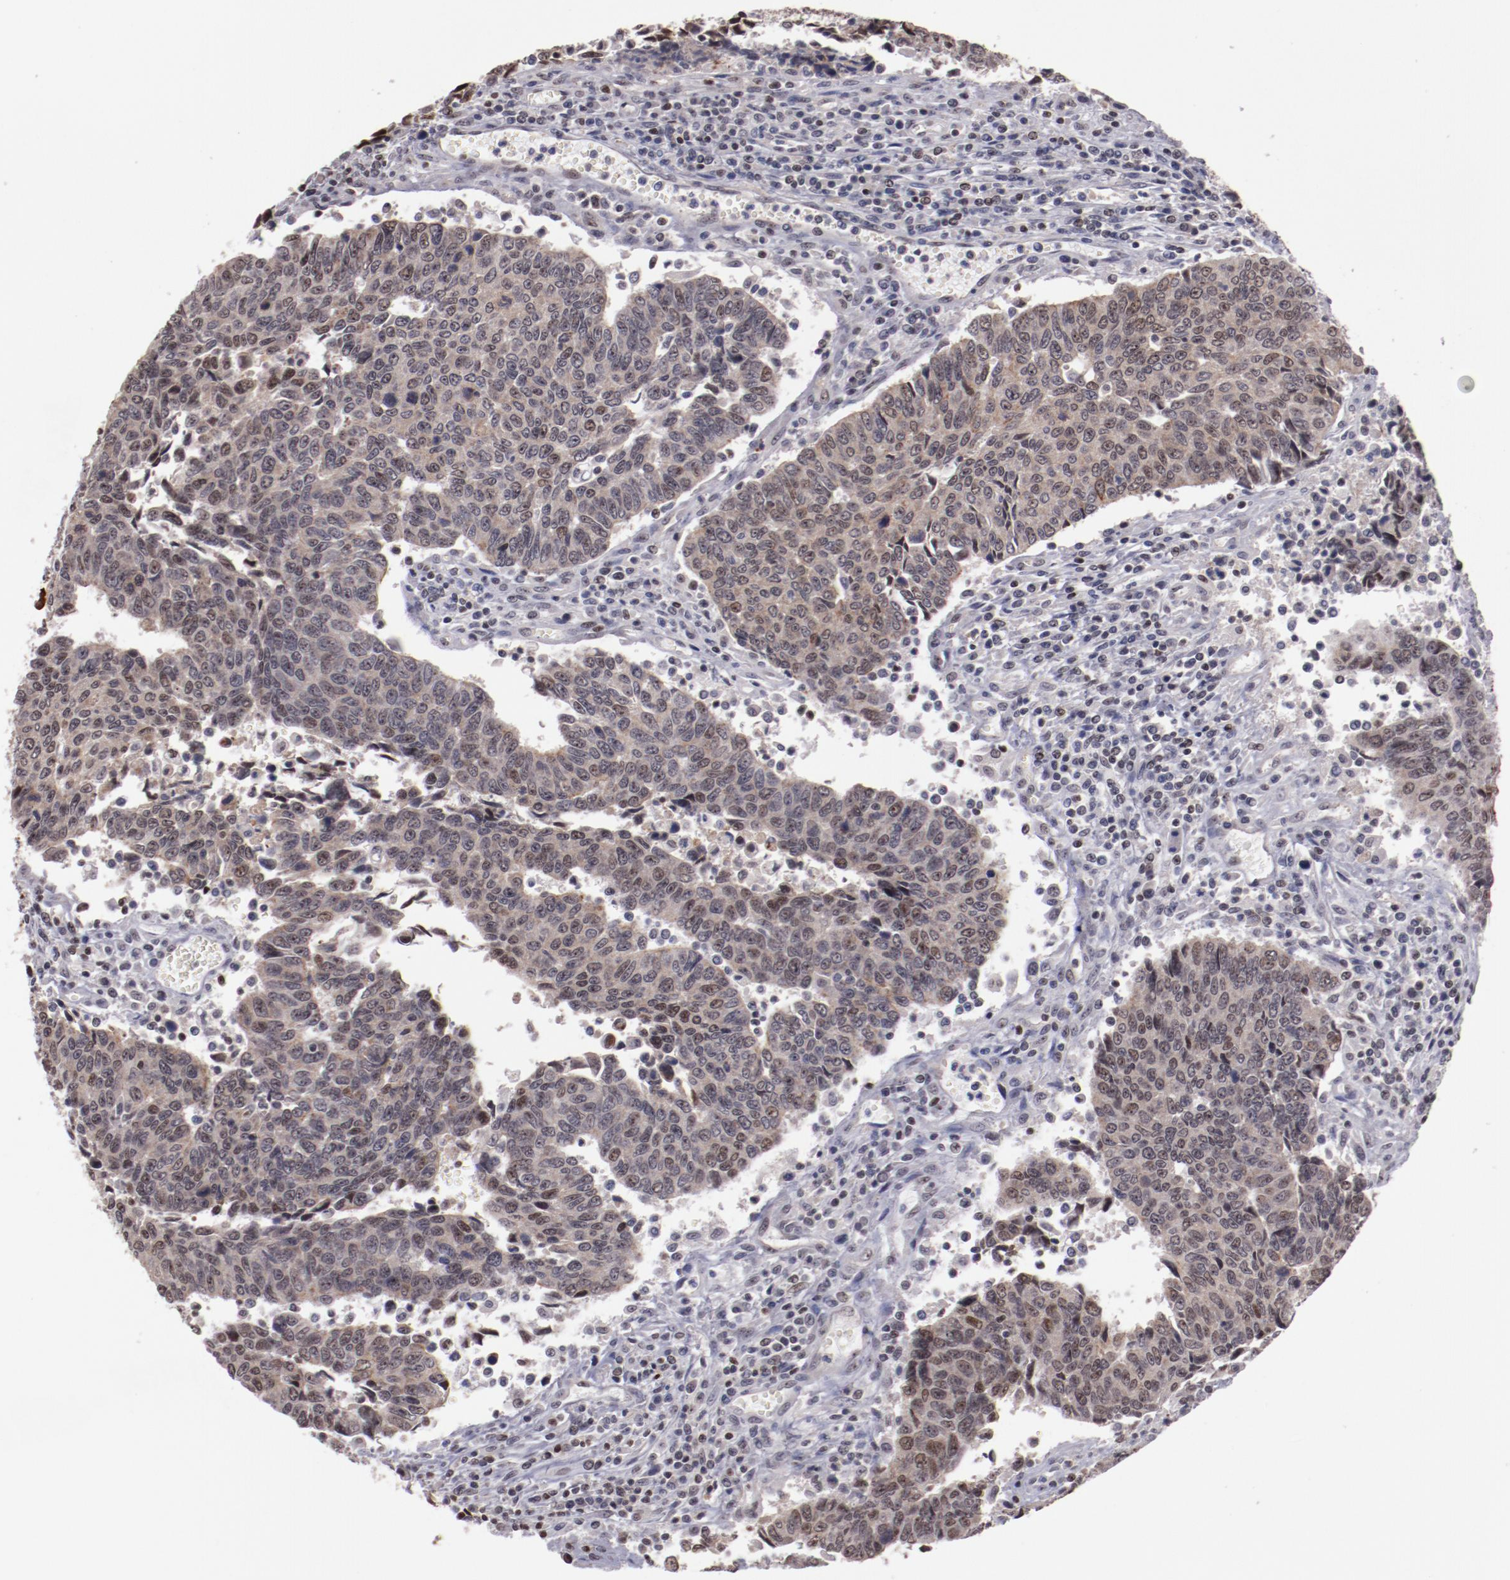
{"staining": {"intensity": "moderate", "quantity": "25%-75%", "location": "cytoplasmic/membranous,nuclear"}, "tissue": "urothelial cancer", "cell_type": "Tumor cells", "image_type": "cancer", "snomed": [{"axis": "morphology", "description": "Urothelial carcinoma, High grade"}, {"axis": "topography", "description": "Urinary bladder"}], "caption": "High-magnification brightfield microscopy of urothelial cancer stained with DAB (3,3'-diaminobenzidine) (brown) and counterstained with hematoxylin (blue). tumor cells exhibit moderate cytoplasmic/membranous and nuclear staining is seen in approximately25%-75% of cells.", "gene": "DDX24", "patient": {"sex": "male", "age": 86}}